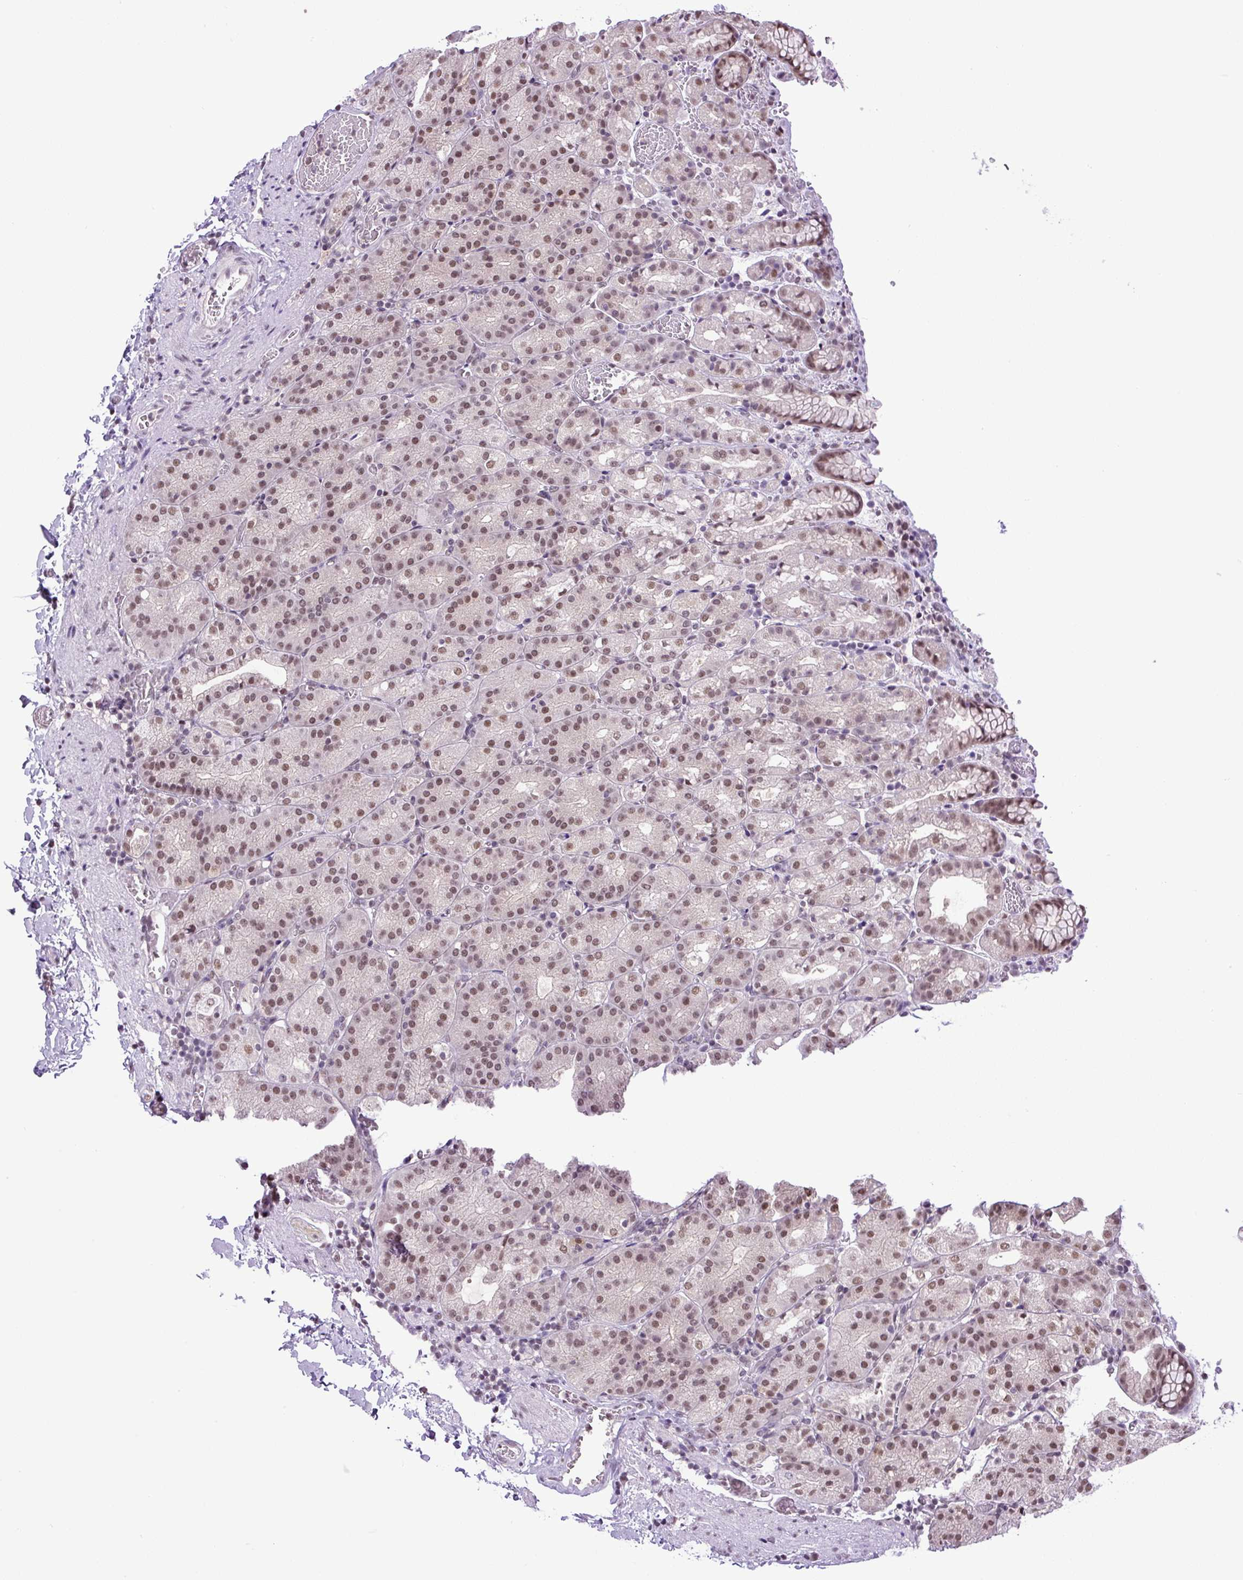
{"staining": {"intensity": "moderate", "quantity": ">75%", "location": "nuclear"}, "tissue": "stomach", "cell_type": "Glandular cells", "image_type": "normal", "snomed": [{"axis": "morphology", "description": "Normal tissue, NOS"}, {"axis": "topography", "description": "Stomach, upper"}], "caption": "An image of stomach stained for a protein shows moderate nuclear brown staining in glandular cells.", "gene": "SGTA", "patient": {"sex": "female", "age": 81}}